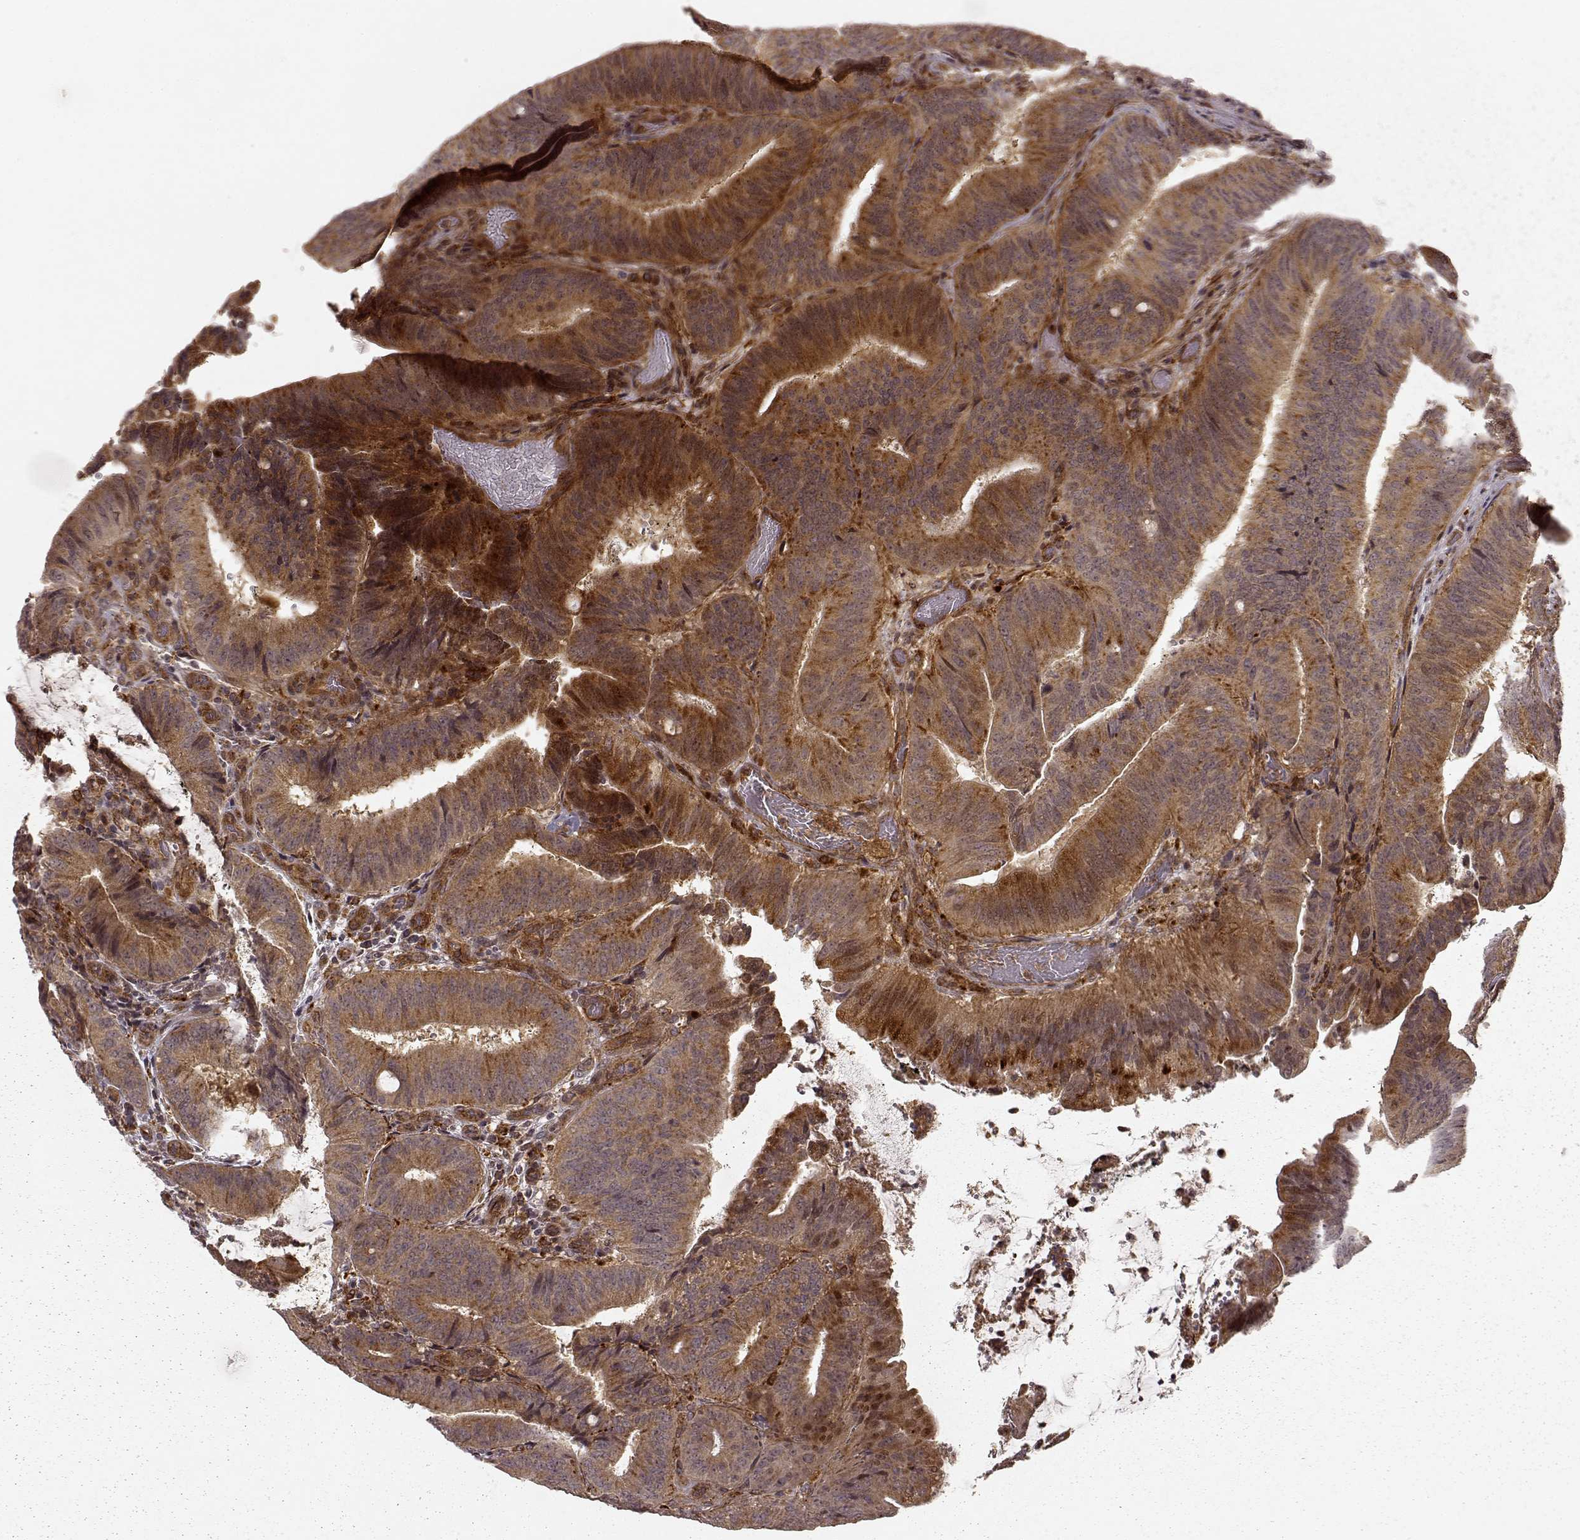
{"staining": {"intensity": "moderate", "quantity": ">75%", "location": "cytoplasmic/membranous"}, "tissue": "colorectal cancer", "cell_type": "Tumor cells", "image_type": "cancer", "snomed": [{"axis": "morphology", "description": "Adenocarcinoma, NOS"}, {"axis": "topography", "description": "Colon"}], "caption": "Brown immunohistochemical staining in human colorectal adenocarcinoma reveals moderate cytoplasmic/membranous expression in about >75% of tumor cells.", "gene": "SLC12A9", "patient": {"sex": "female", "age": 43}}